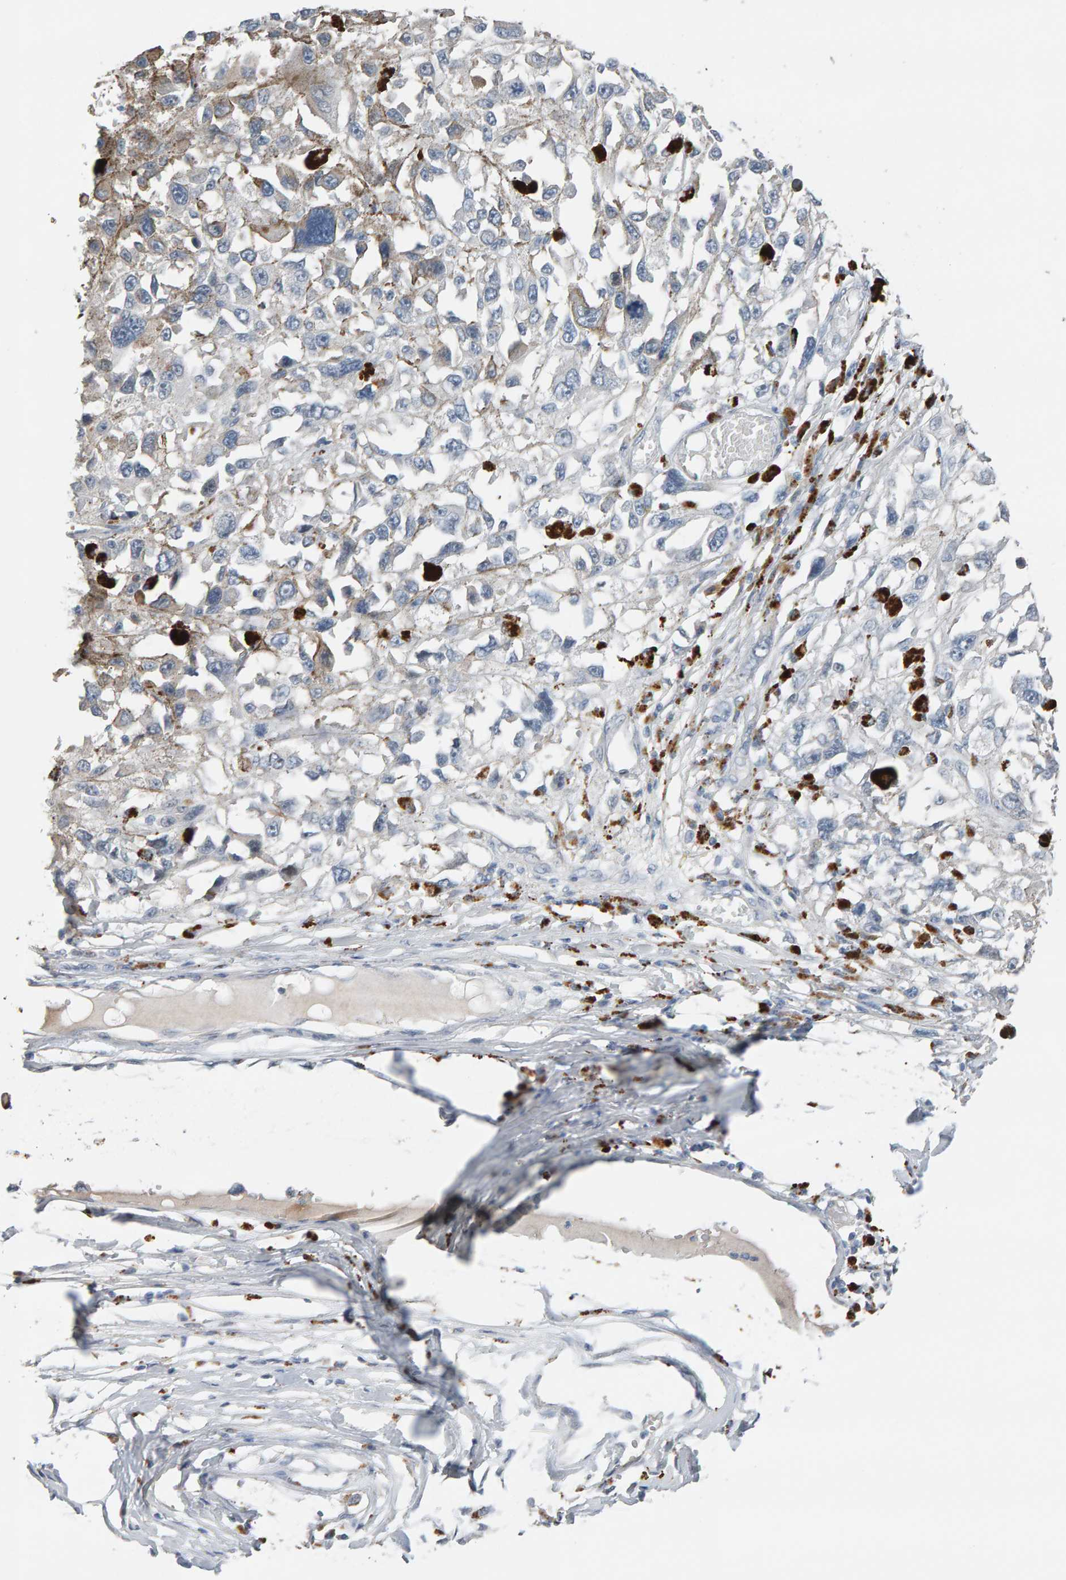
{"staining": {"intensity": "negative", "quantity": "none", "location": "none"}, "tissue": "melanoma", "cell_type": "Tumor cells", "image_type": "cancer", "snomed": [{"axis": "morphology", "description": "Malignant melanoma, Metastatic site"}, {"axis": "topography", "description": "Lymph node"}], "caption": "The micrograph shows no staining of tumor cells in malignant melanoma (metastatic site).", "gene": "IPPK", "patient": {"sex": "male", "age": 59}}